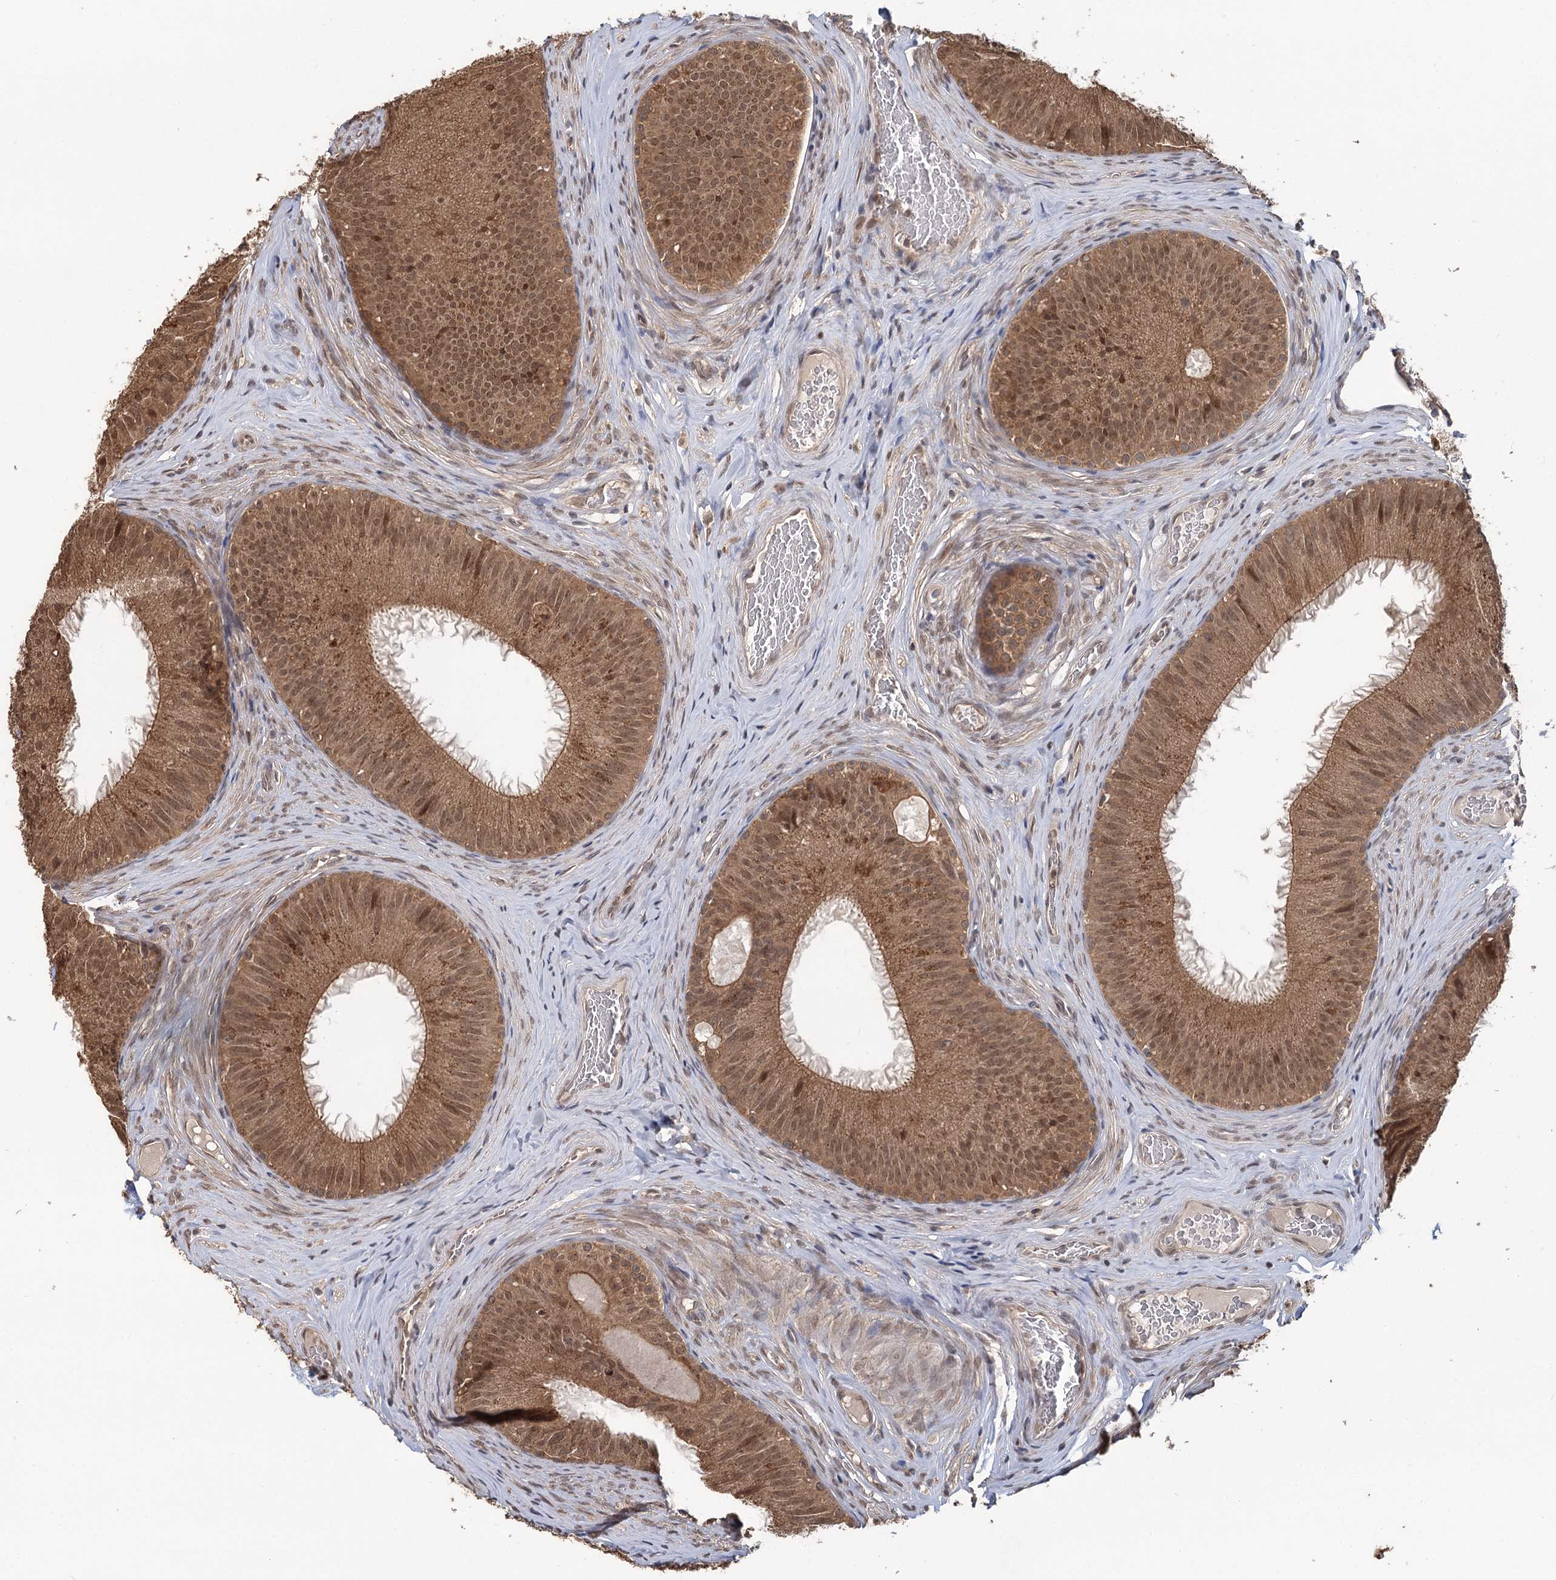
{"staining": {"intensity": "moderate", "quantity": ">75%", "location": "cytoplasmic/membranous,nuclear"}, "tissue": "epididymis", "cell_type": "Glandular cells", "image_type": "normal", "snomed": [{"axis": "morphology", "description": "Normal tissue, NOS"}, {"axis": "topography", "description": "Epididymis"}], "caption": "Immunohistochemical staining of unremarkable human epididymis exhibits moderate cytoplasmic/membranous,nuclear protein expression in approximately >75% of glandular cells.", "gene": "N6AMT1", "patient": {"sex": "male", "age": 34}}